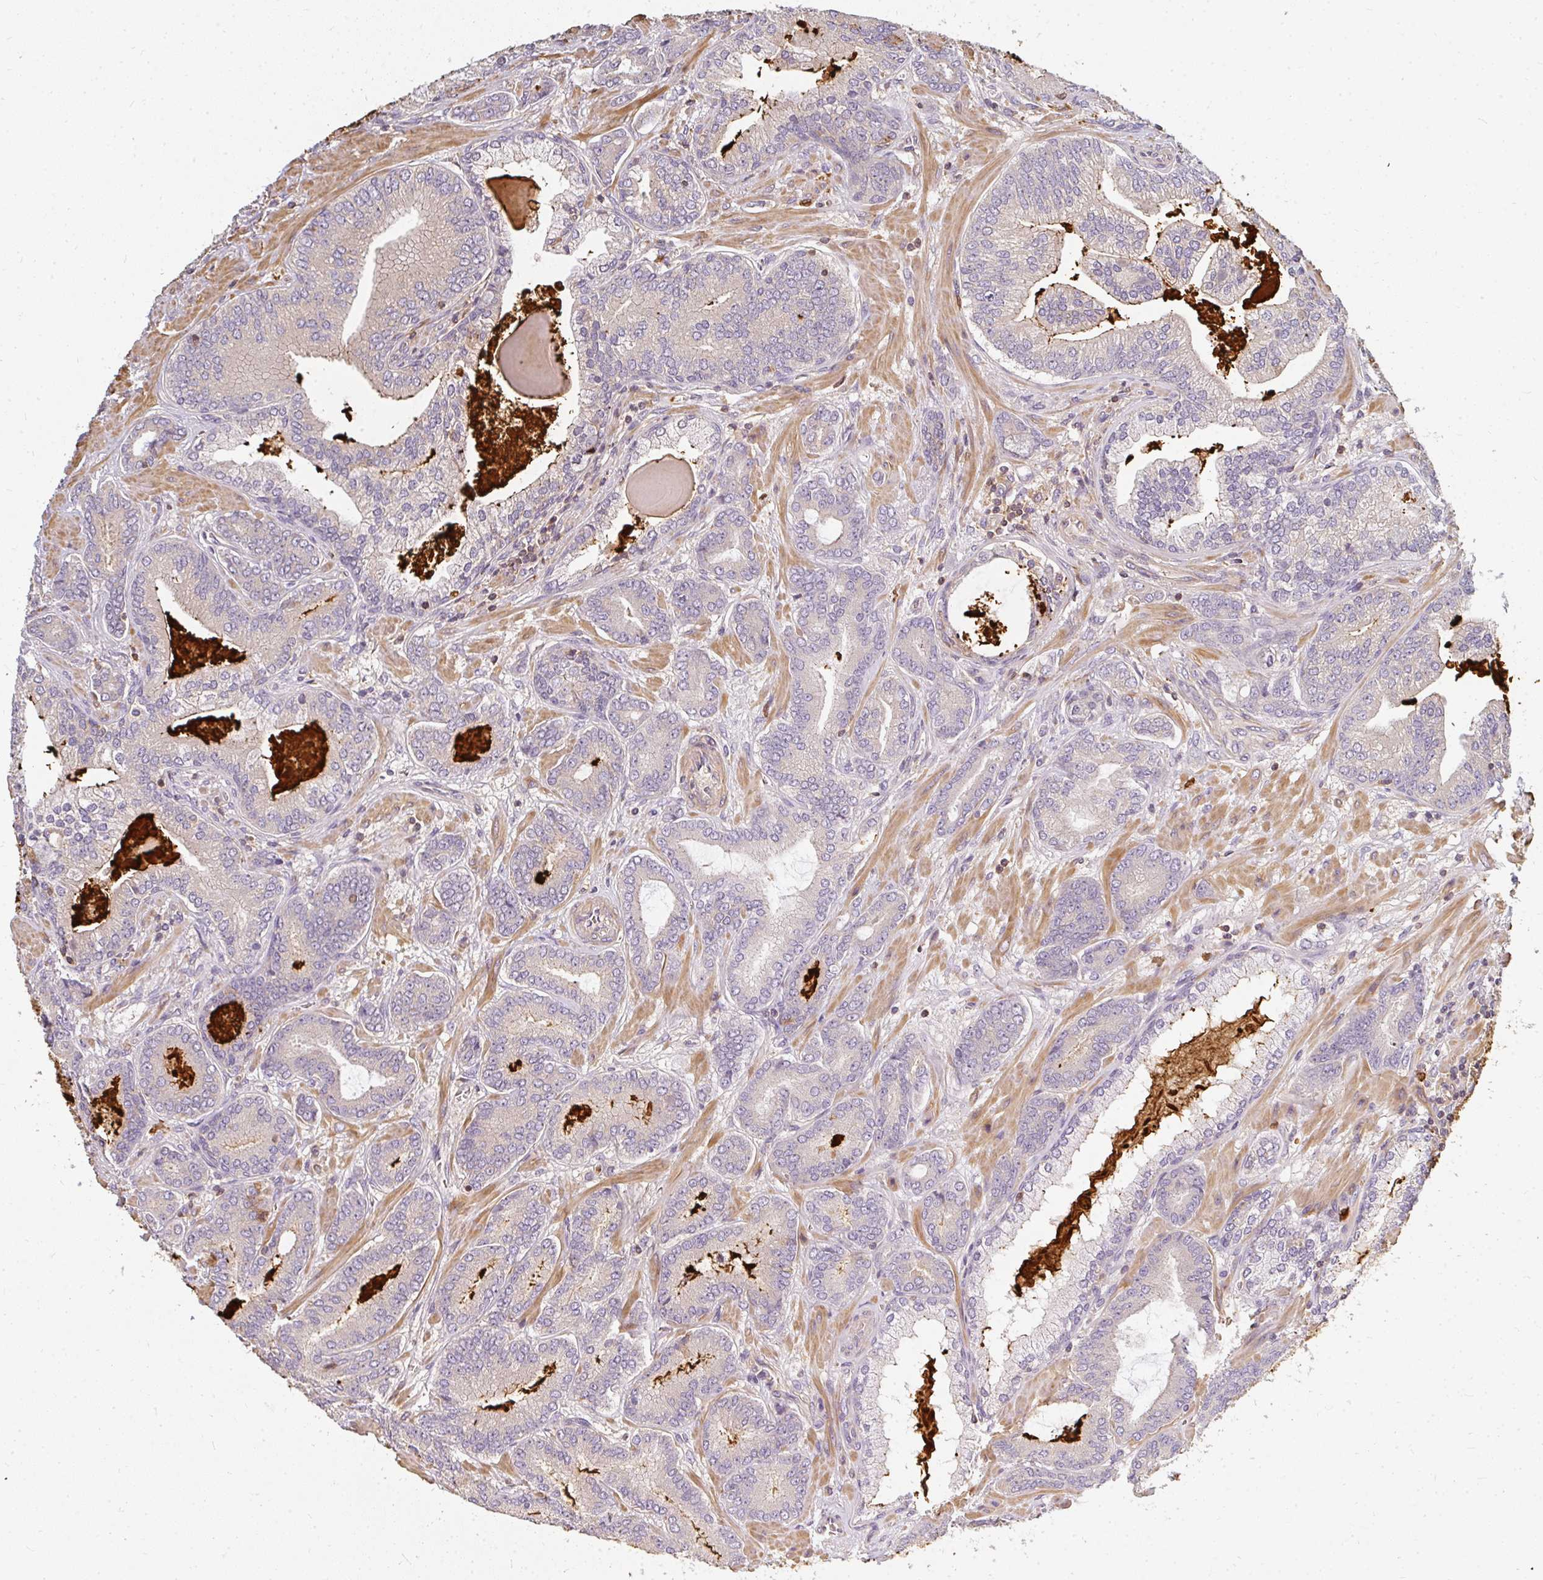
{"staining": {"intensity": "weak", "quantity": "<25%", "location": "cytoplasmic/membranous"}, "tissue": "prostate cancer", "cell_type": "Tumor cells", "image_type": "cancer", "snomed": [{"axis": "morphology", "description": "Adenocarcinoma, High grade"}, {"axis": "topography", "description": "Prostate"}], "caption": "Tumor cells are negative for protein expression in human prostate cancer (adenocarcinoma (high-grade)).", "gene": "CNTRL", "patient": {"sex": "male", "age": 62}}